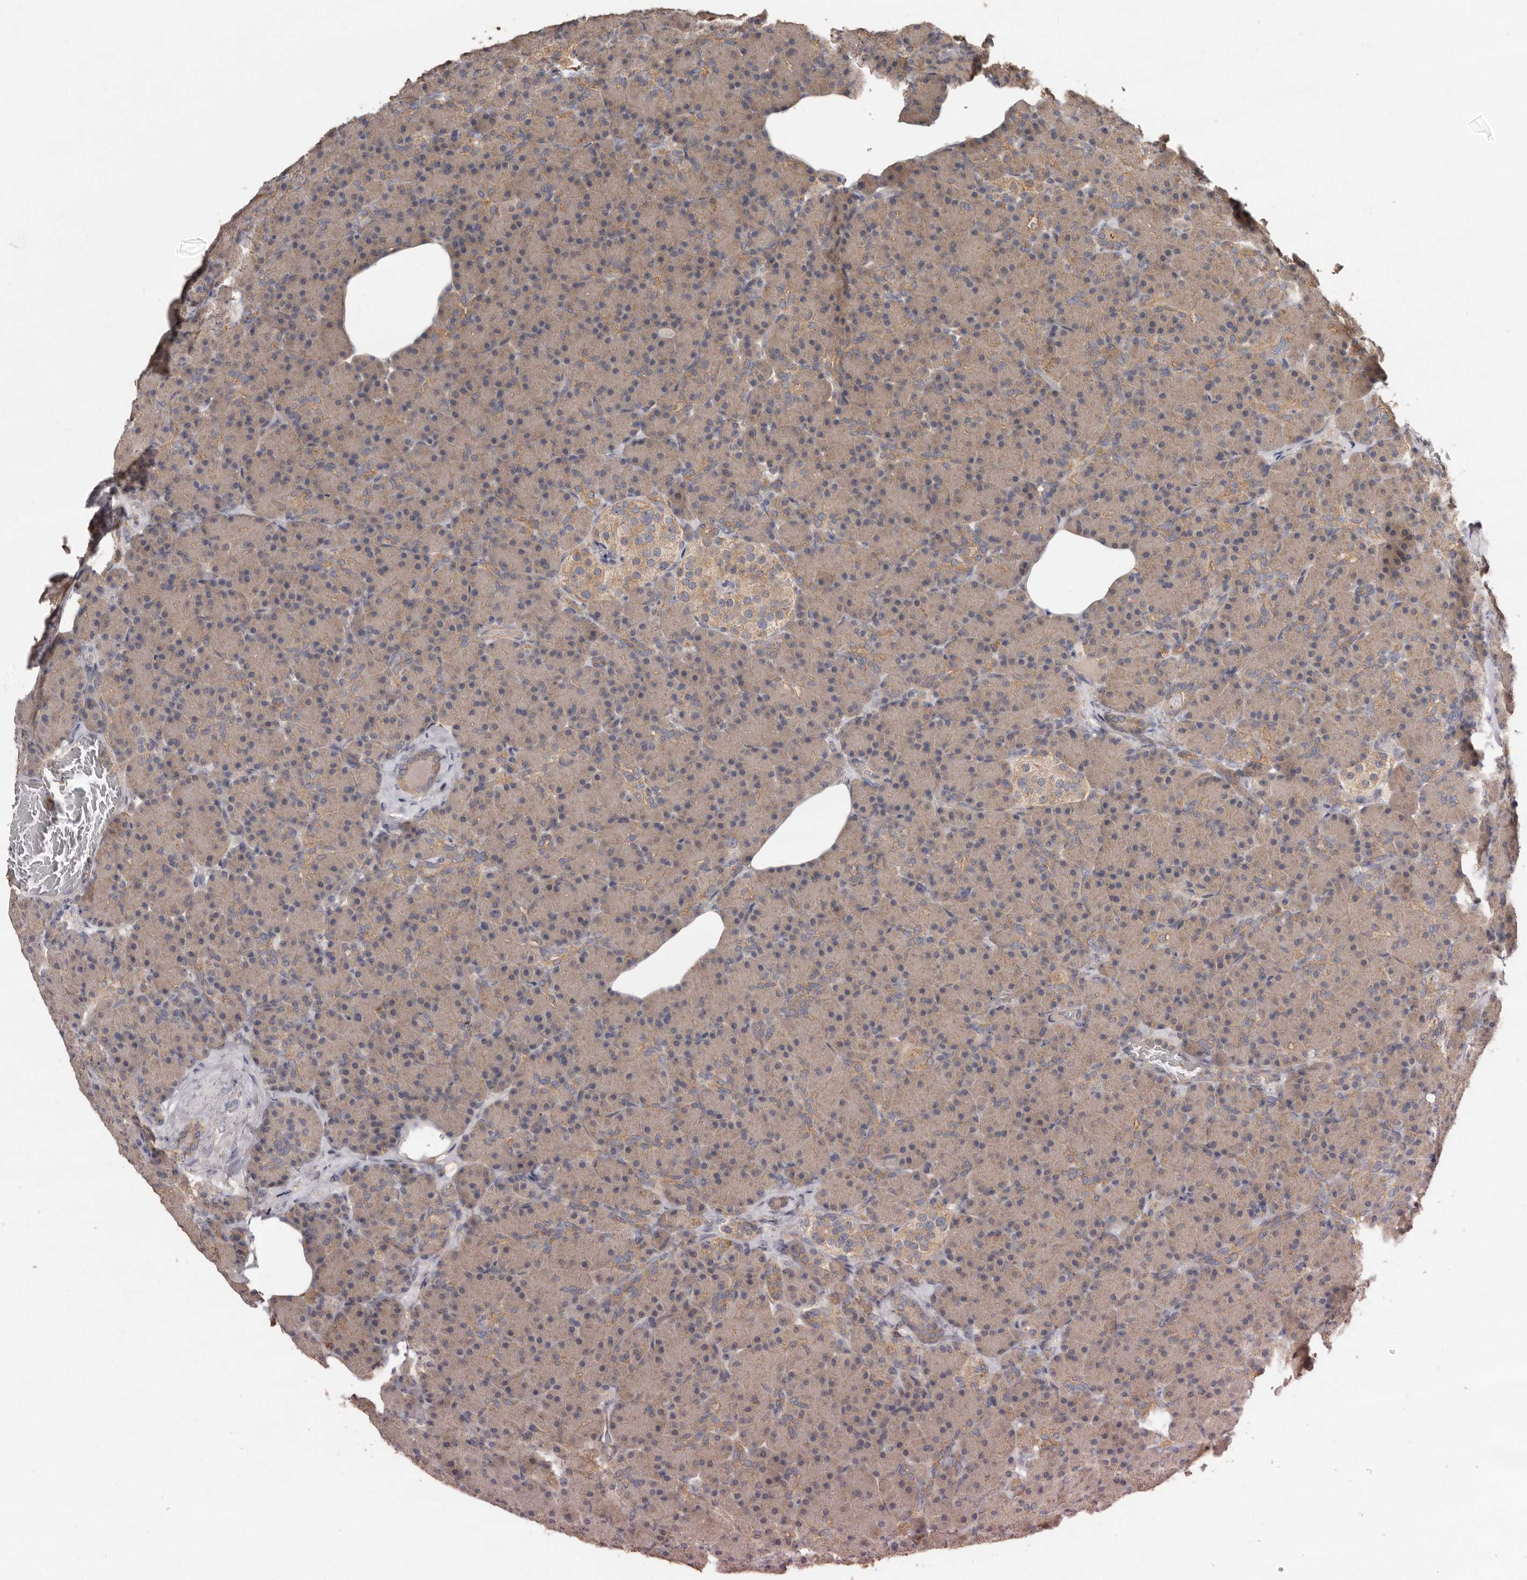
{"staining": {"intensity": "moderate", "quantity": "25%-75%", "location": "cytoplasmic/membranous"}, "tissue": "pancreas", "cell_type": "Exocrine glandular cells", "image_type": "normal", "snomed": [{"axis": "morphology", "description": "Normal tissue, NOS"}, {"axis": "topography", "description": "Pancreas"}], "caption": "IHC of unremarkable human pancreas demonstrates medium levels of moderate cytoplasmic/membranous staining in about 25%-75% of exocrine glandular cells.", "gene": "RWDD1", "patient": {"sex": "female", "age": 43}}